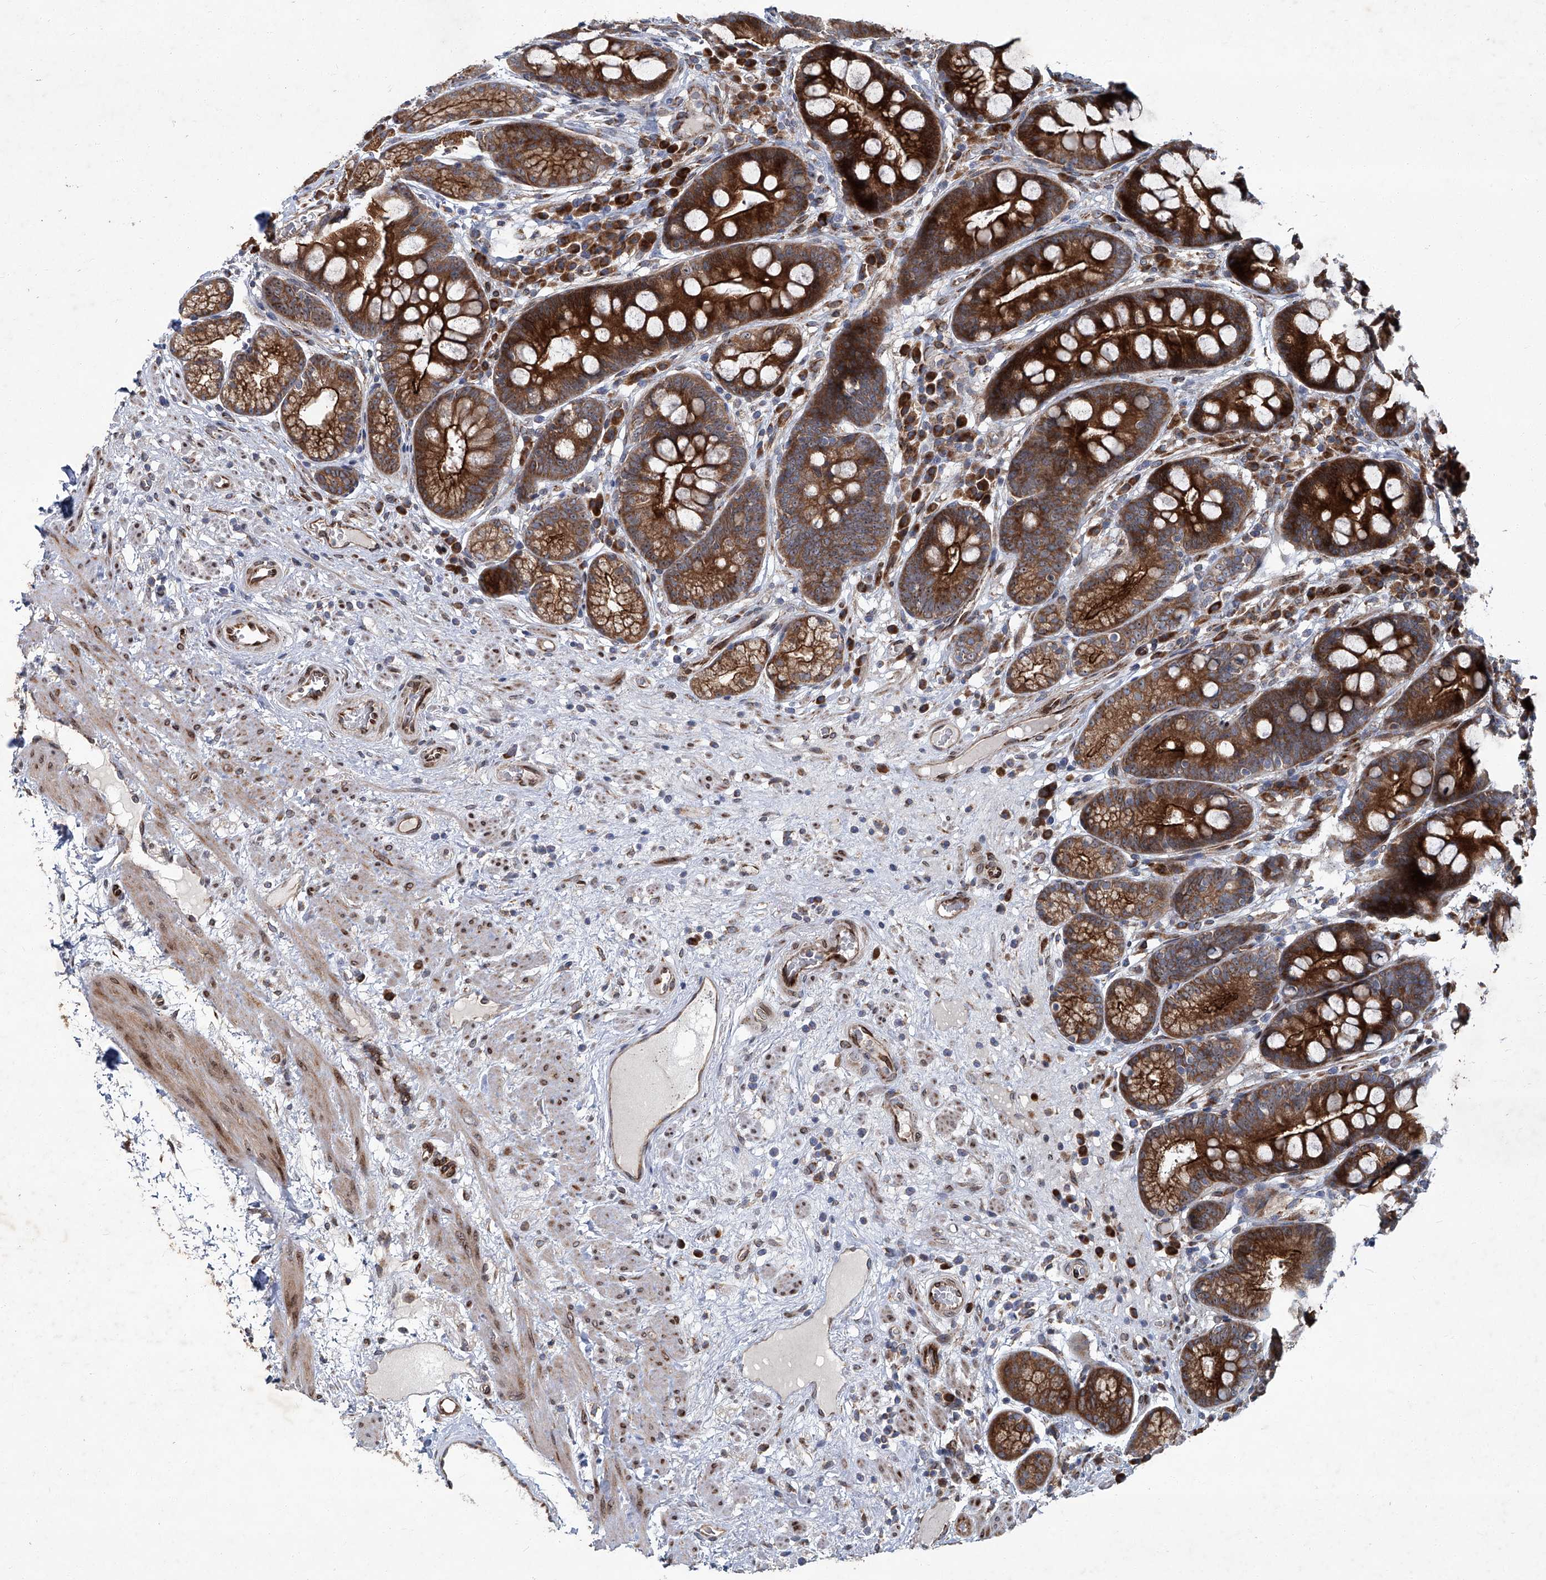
{"staining": {"intensity": "strong", "quantity": ">75%", "location": "cytoplasmic/membranous"}, "tissue": "stomach", "cell_type": "Glandular cells", "image_type": "normal", "snomed": [{"axis": "morphology", "description": "Normal tissue, NOS"}, {"axis": "topography", "description": "Stomach"}], "caption": "High-power microscopy captured an immunohistochemistry micrograph of unremarkable stomach, revealing strong cytoplasmic/membranous expression in about >75% of glandular cells. The protein of interest is shown in brown color, while the nuclei are stained blue.", "gene": "GPR132", "patient": {"sex": "male", "age": 57}}